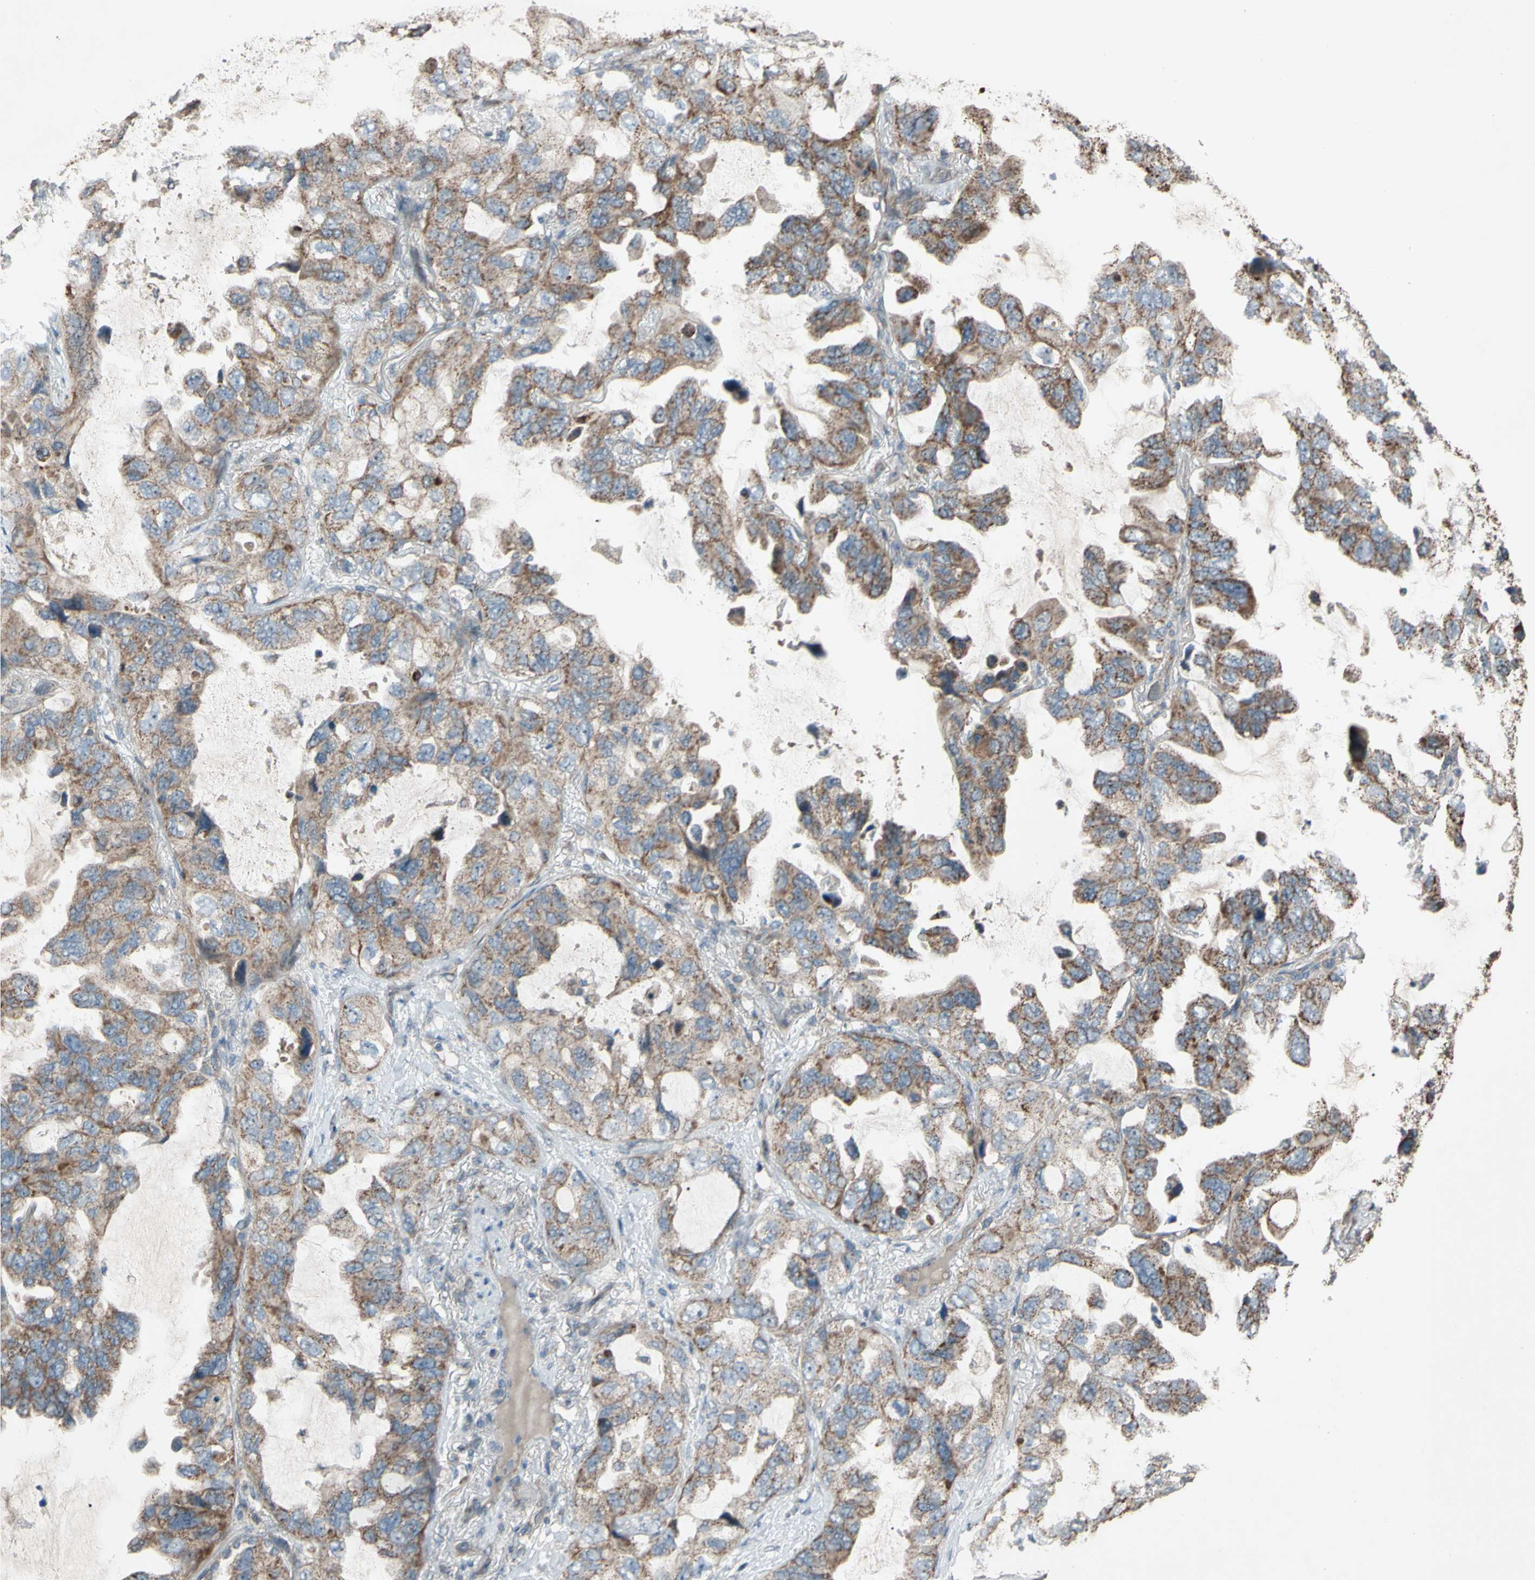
{"staining": {"intensity": "moderate", "quantity": ">75%", "location": "cytoplasmic/membranous"}, "tissue": "lung cancer", "cell_type": "Tumor cells", "image_type": "cancer", "snomed": [{"axis": "morphology", "description": "Squamous cell carcinoma, NOS"}, {"axis": "topography", "description": "Lung"}], "caption": "Immunohistochemical staining of lung cancer demonstrates medium levels of moderate cytoplasmic/membranous protein staining in approximately >75% of tumor cells.", "gene": "ACOT8", "patient": {"sex": "female", "age": 73}}